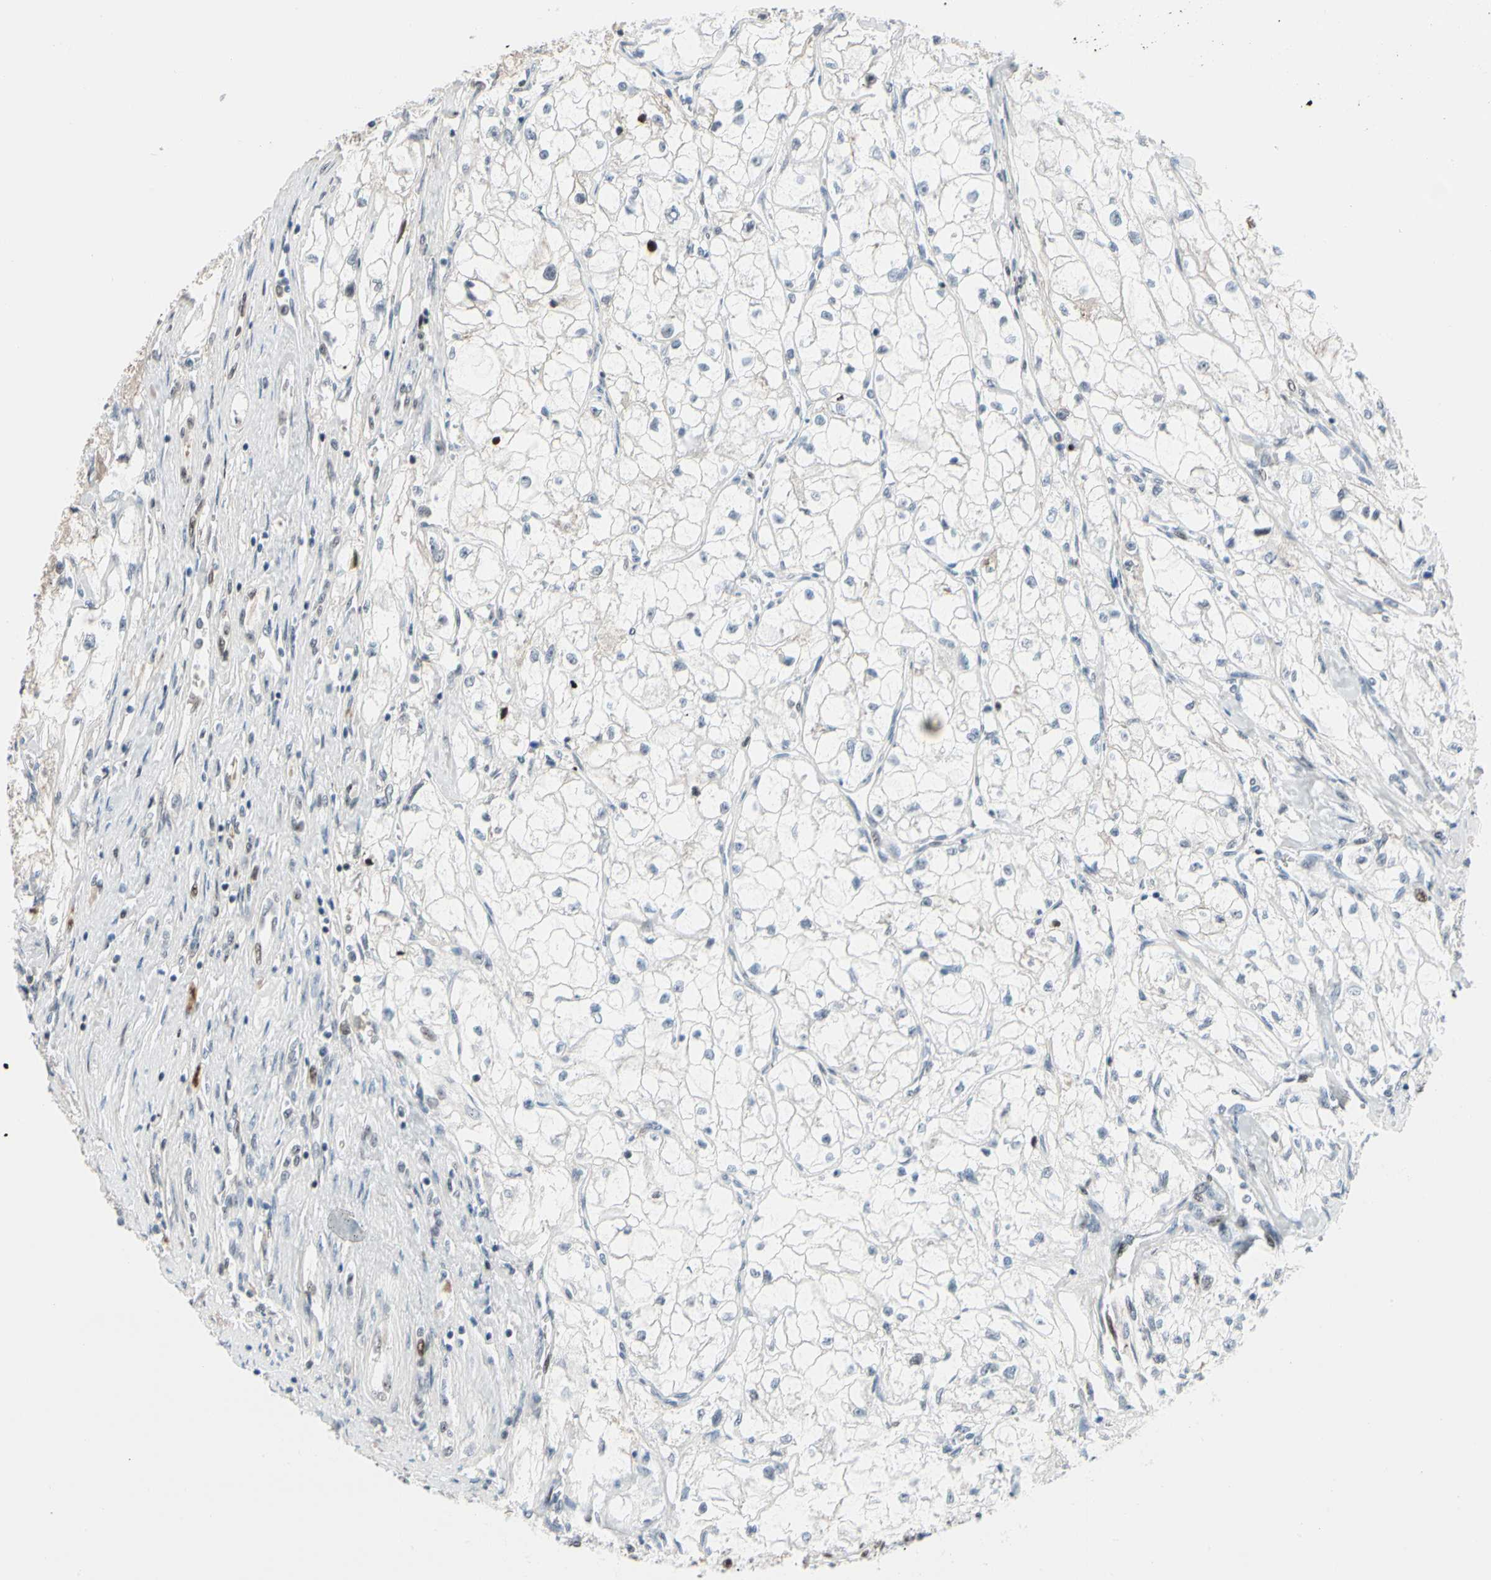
{"staining": {"intensity": "negative", "quantity": "none", "location": "none"}, "tissue": "renal cancer", "cell_type": "Tumor cells", "image_type": "cancer", "snomed": [{"axis": "morphology", "description": "Adenocarcinoma, NOS"}, {"axis": "topography", "description": "Kidney"}], "caption": "Immunohistochemistry (IHC) image of neoplastic tissue: human renal adenocarcinoma stained with DAB (3,3'-diaminobenzidine) exhibits no significant protein staining in tumor cells. The staining is performed using DAB (3,3'-diaminobenzidine) brown chromogen with nuclei counter-stained in using hematoxylin.", "gene": "FOXO3", "patient": {"sex": "female", "age": 70}}